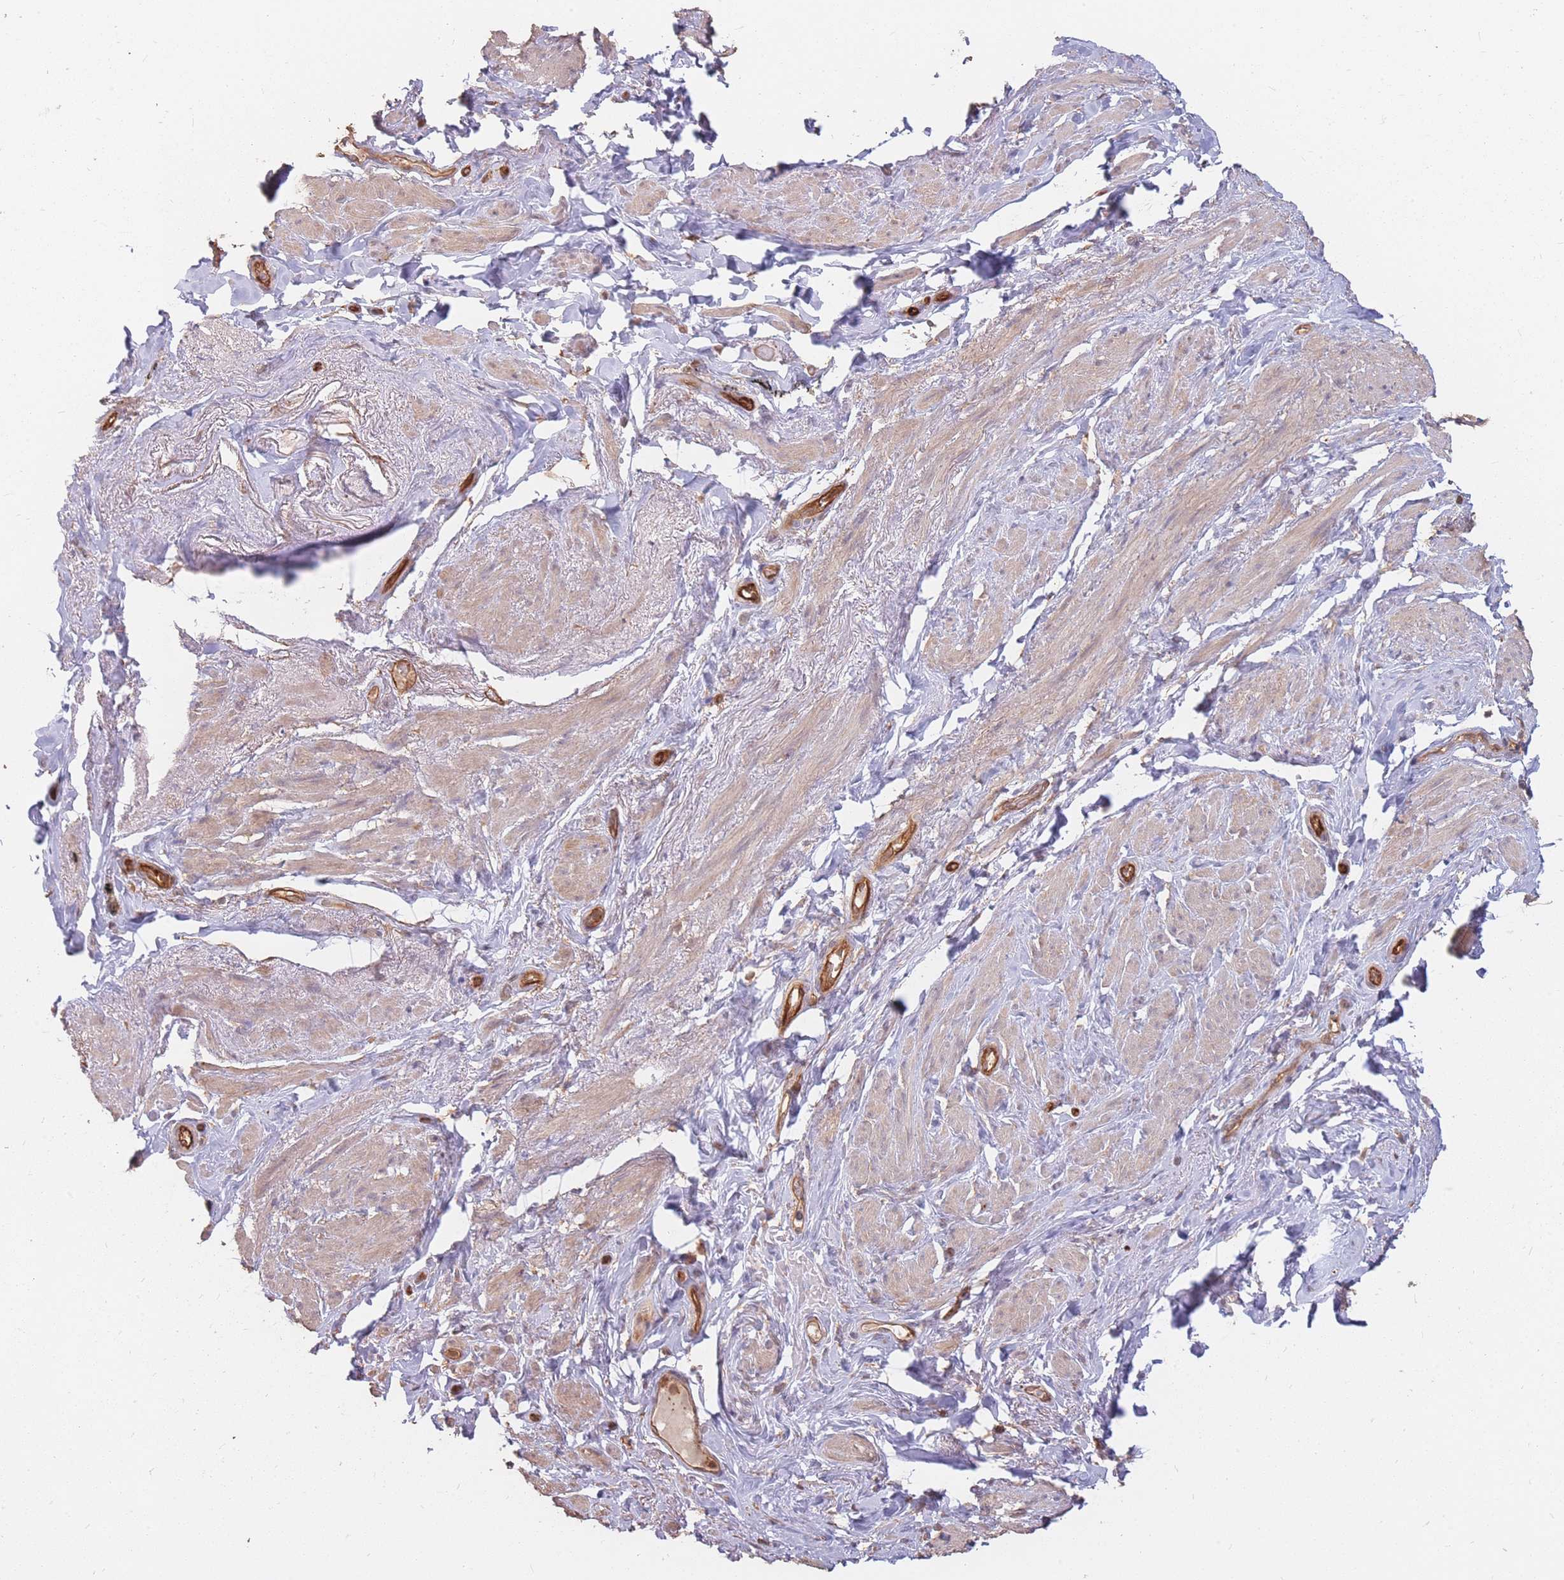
{"staining": {"intensity": "weak", "quantity": ">75%", "location": "cytoplasmic/membranous"}, "tissue": "smooth muscle", "cell_type": "Smooth muscle cells", "image_type": "normal", "snomed": [{"axis": "morphology", "description": "Normal tissue, NOS"}, {"axis": "topography", "description": "Smooth muscle"}, {"axis": "topography", "description": "Peripheral nerve tissue"}], "caption": "Protein analysis of normal smooth muscle demonstrates weak cytoplasmic/membranous expression in approximately >75% of smooth muscle cells.", "gene": "PLS3", "patient": {"sex": "male", "age": 69}}